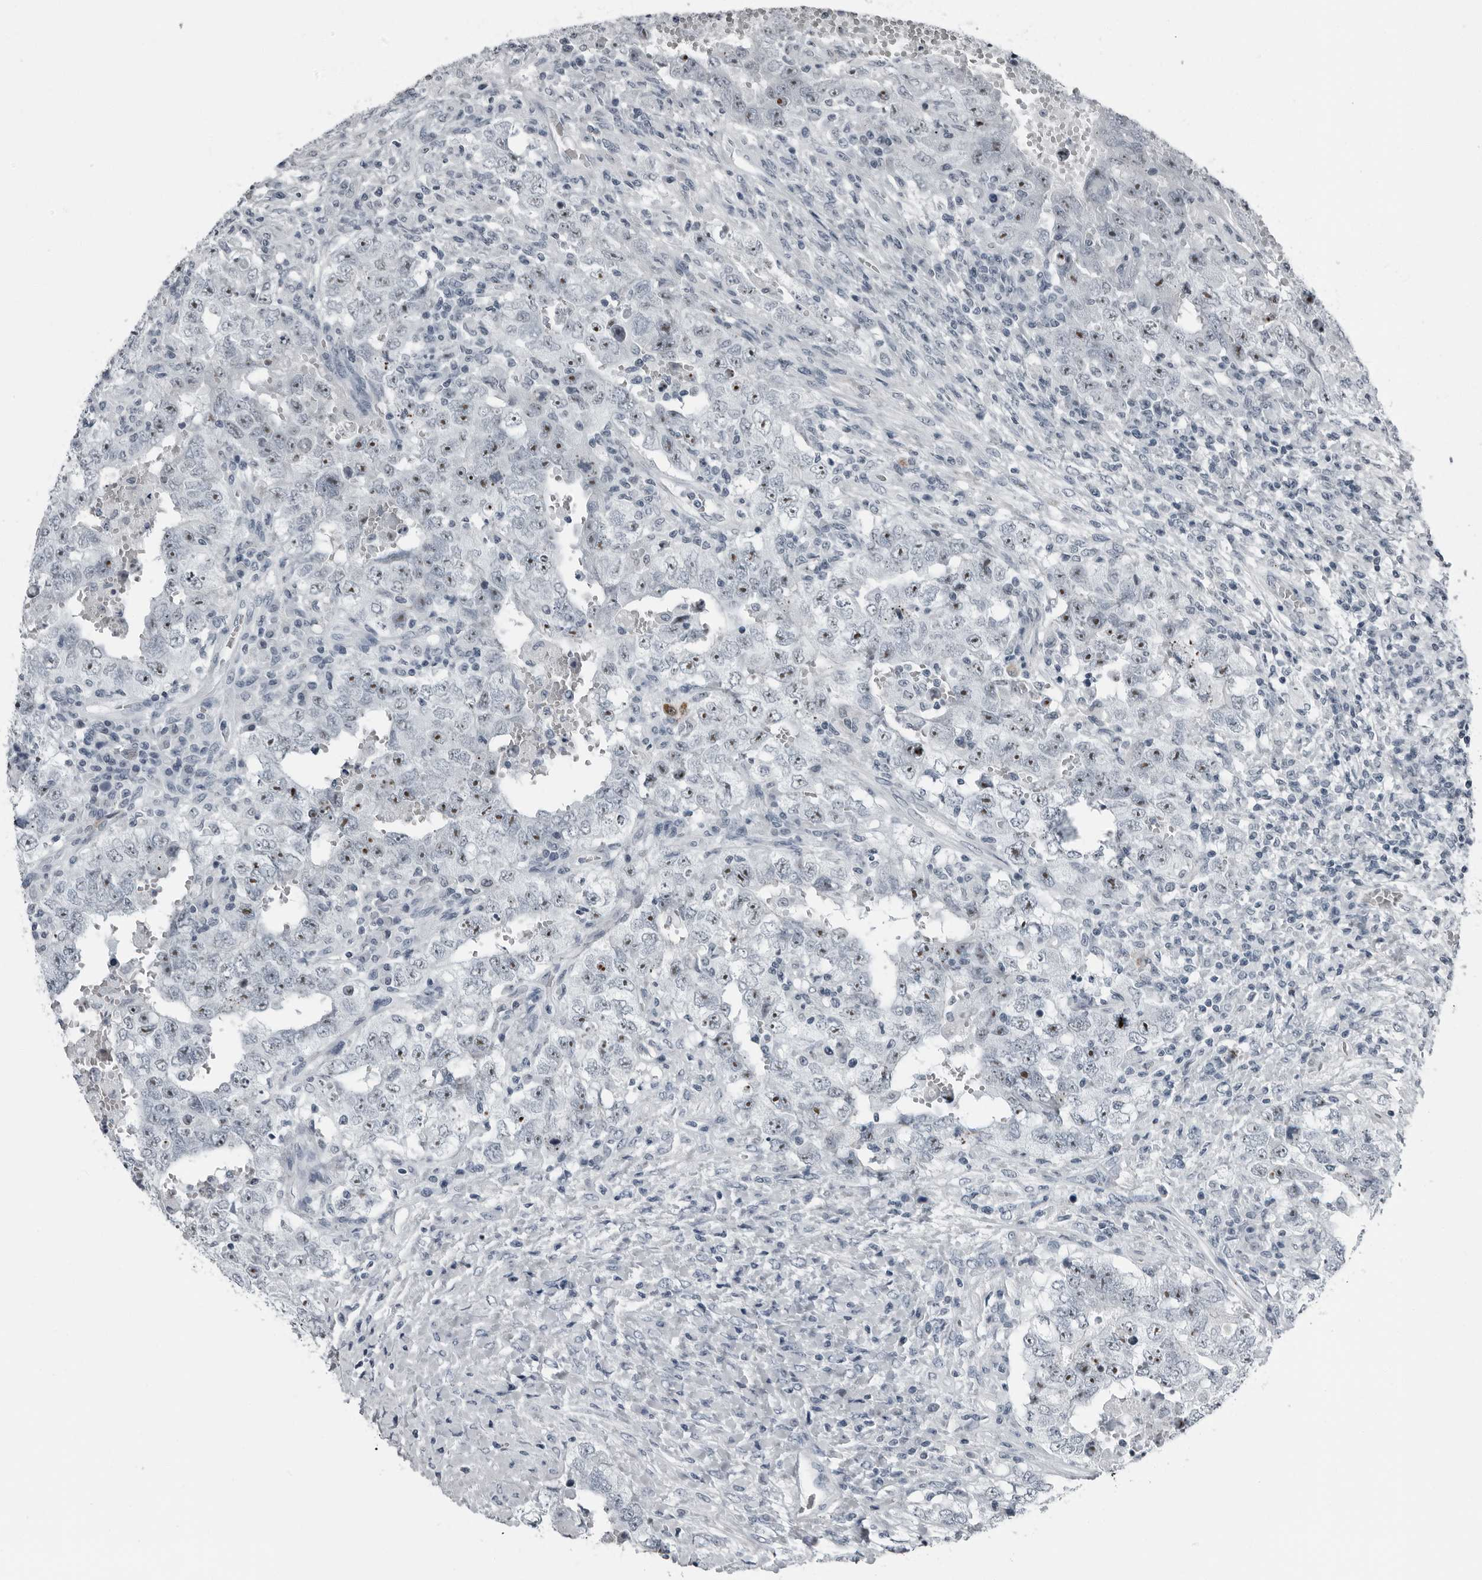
{"staining": {"intensity": "moderate", "quantity": ">75%", "location": "nuclear"}, "tissue": "testis cancer", "cell_type": "Tumor cells", "image_type": "cancer", "snomed": [{"axis": "morphology", "description": "Carcinoma, Embryonal, NOS"}, {"axis": "topography", "description": "Testis"}], "caption": "A histopathology image of human testis embryonal carcinoma stained for a protein exhibits moderate nuclear brown staining in tumor cells.", "gene": "PDCD11", "patient": {"sex": "male", "age": 26}}